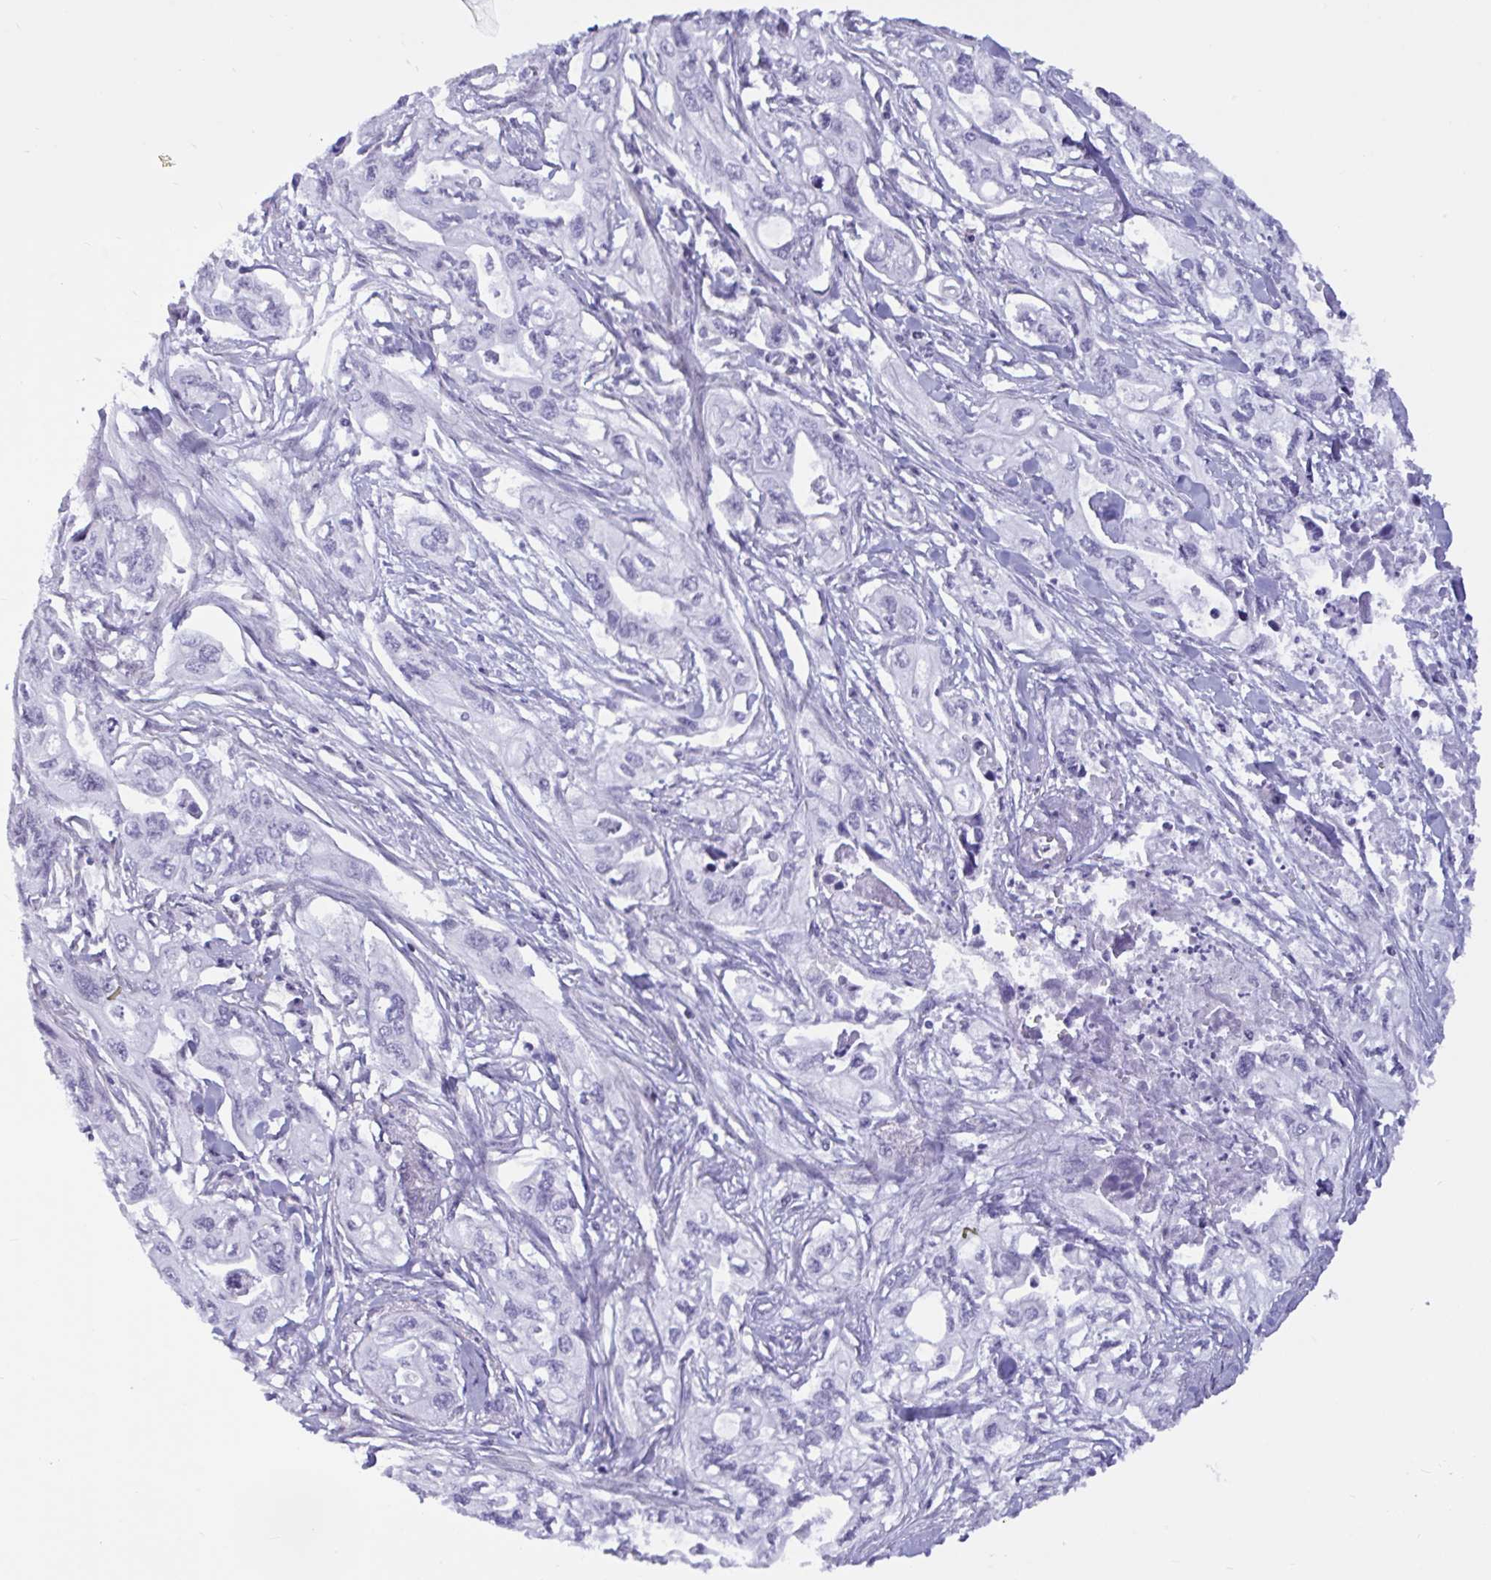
{"staining": {"intensity": "negative", "quantity": "none", "location": "none"}, "tissue": "pancreatic cancer", "cell_type": "Tumor cells", "image_type": "cancer", "snomed": [{"axis": "morphology", "description": "Adenocarcinoma, NOS"}, {"axis": "topography", "description": "Pancreas"}], "caption": "Tumor cells are negative for protein expression in human adenocarcinoma (pancreatic).", "gene": "EML1", "patient": {"sex": "male", "age": 68}}